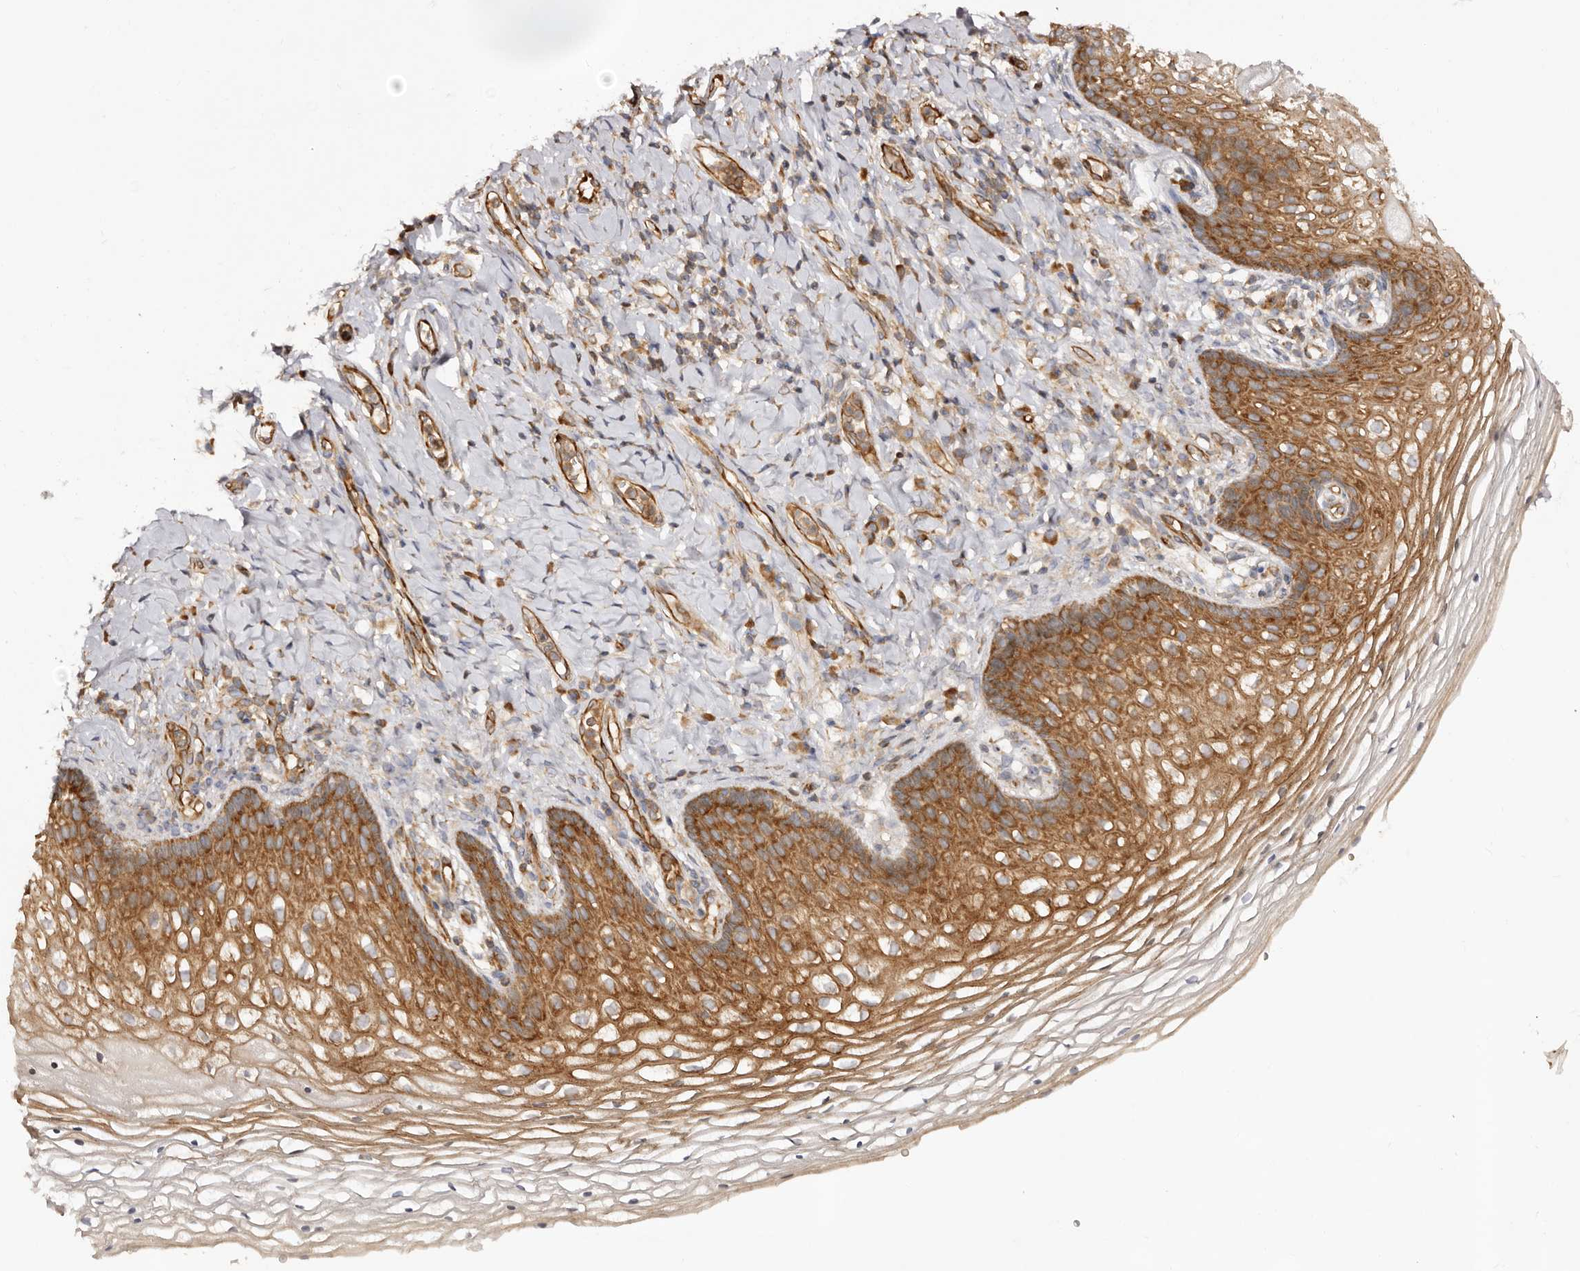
{"staining": {"intensity": "strong", "quantity": "25%-75%", "location": "cytoplasmic/membranous"}, "tissue": "vagina", "cell_type": "Squamous epithelial cells", "image_type": "normal", "snomed": [{"axis": "morphology", "description": "Normal tissue, NOS"}, {"axis": "topography", "description": "Vagina"}], "caption": "Immunohistochemical staining of unremarkable vagina reveals 25%-75% levels of strong cytoplasmic/membranous protein staining in about 25%-75% of squamous epithelial cells. The staining was performed using DAB (3,3'-diaminobenzidine) to visualize the protein expression in brown, while the nuclei were stained in blue with hematoxylin (Magnification: 20x).", "gene": "RPS6", "patient": {"sex": "female", "age": 60}}